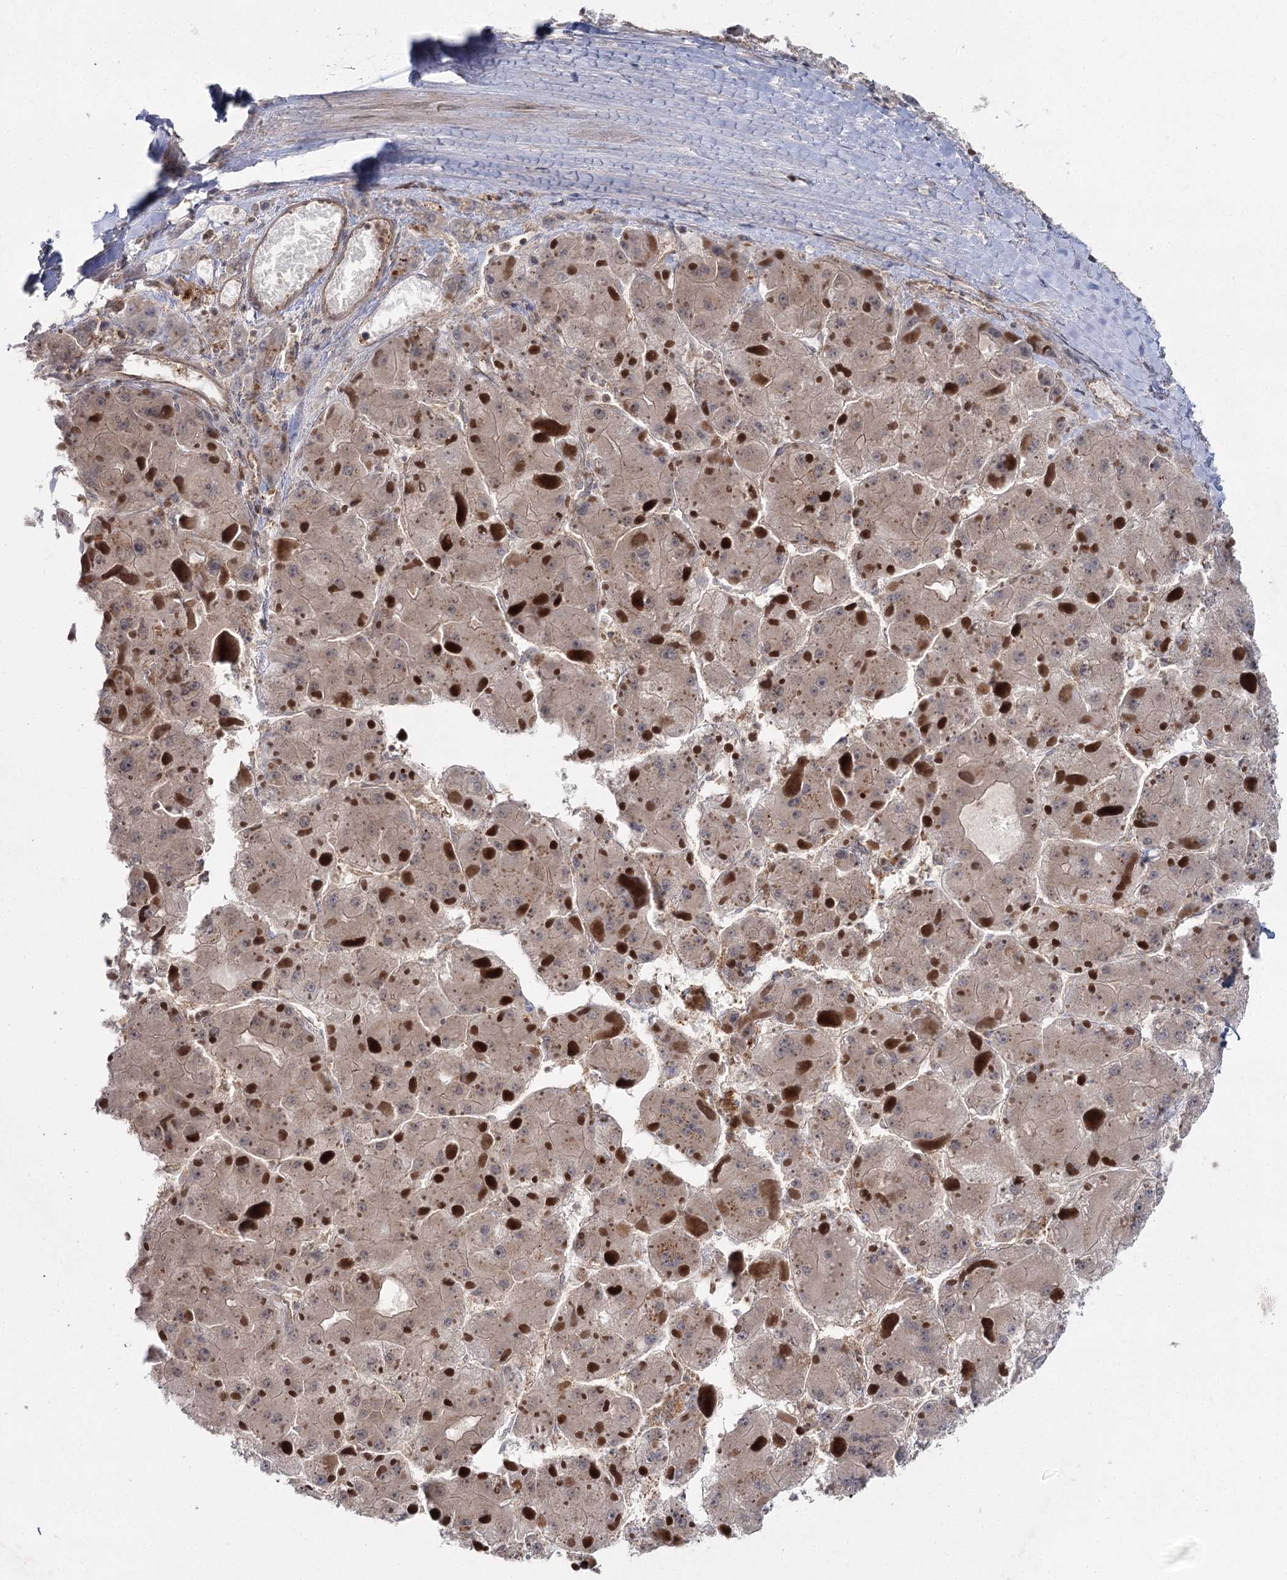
{"staining": {"intensity": "weak", "quantity": ">75%", "location": "cytoplasmic/membranous"}, "tissue": "liver cancer", "cell_type": "Tumor cells", "image_type": "cancer", "snomed": [{"axis": "morphology", "description": "Carcinoma, Hepatocellular, NOS"}, {"axis": "topography", "description": "Liver"}], "caption": "Liver hepatocellular carcinoma stained with DAB (3,3'-diaminobenzidine) immunohistochemistry demonstrates low levels of weak cytoplasmic/membranous expression in about >75% of tumor cells. Using DAB (3,3'-diaminobenzidine) (brown) and hematoxylin (blue) stains, captured at high magnification using brightfield microscopy.", "gene": "WDR44", "patient": {"sex": "female", "age": 73}}